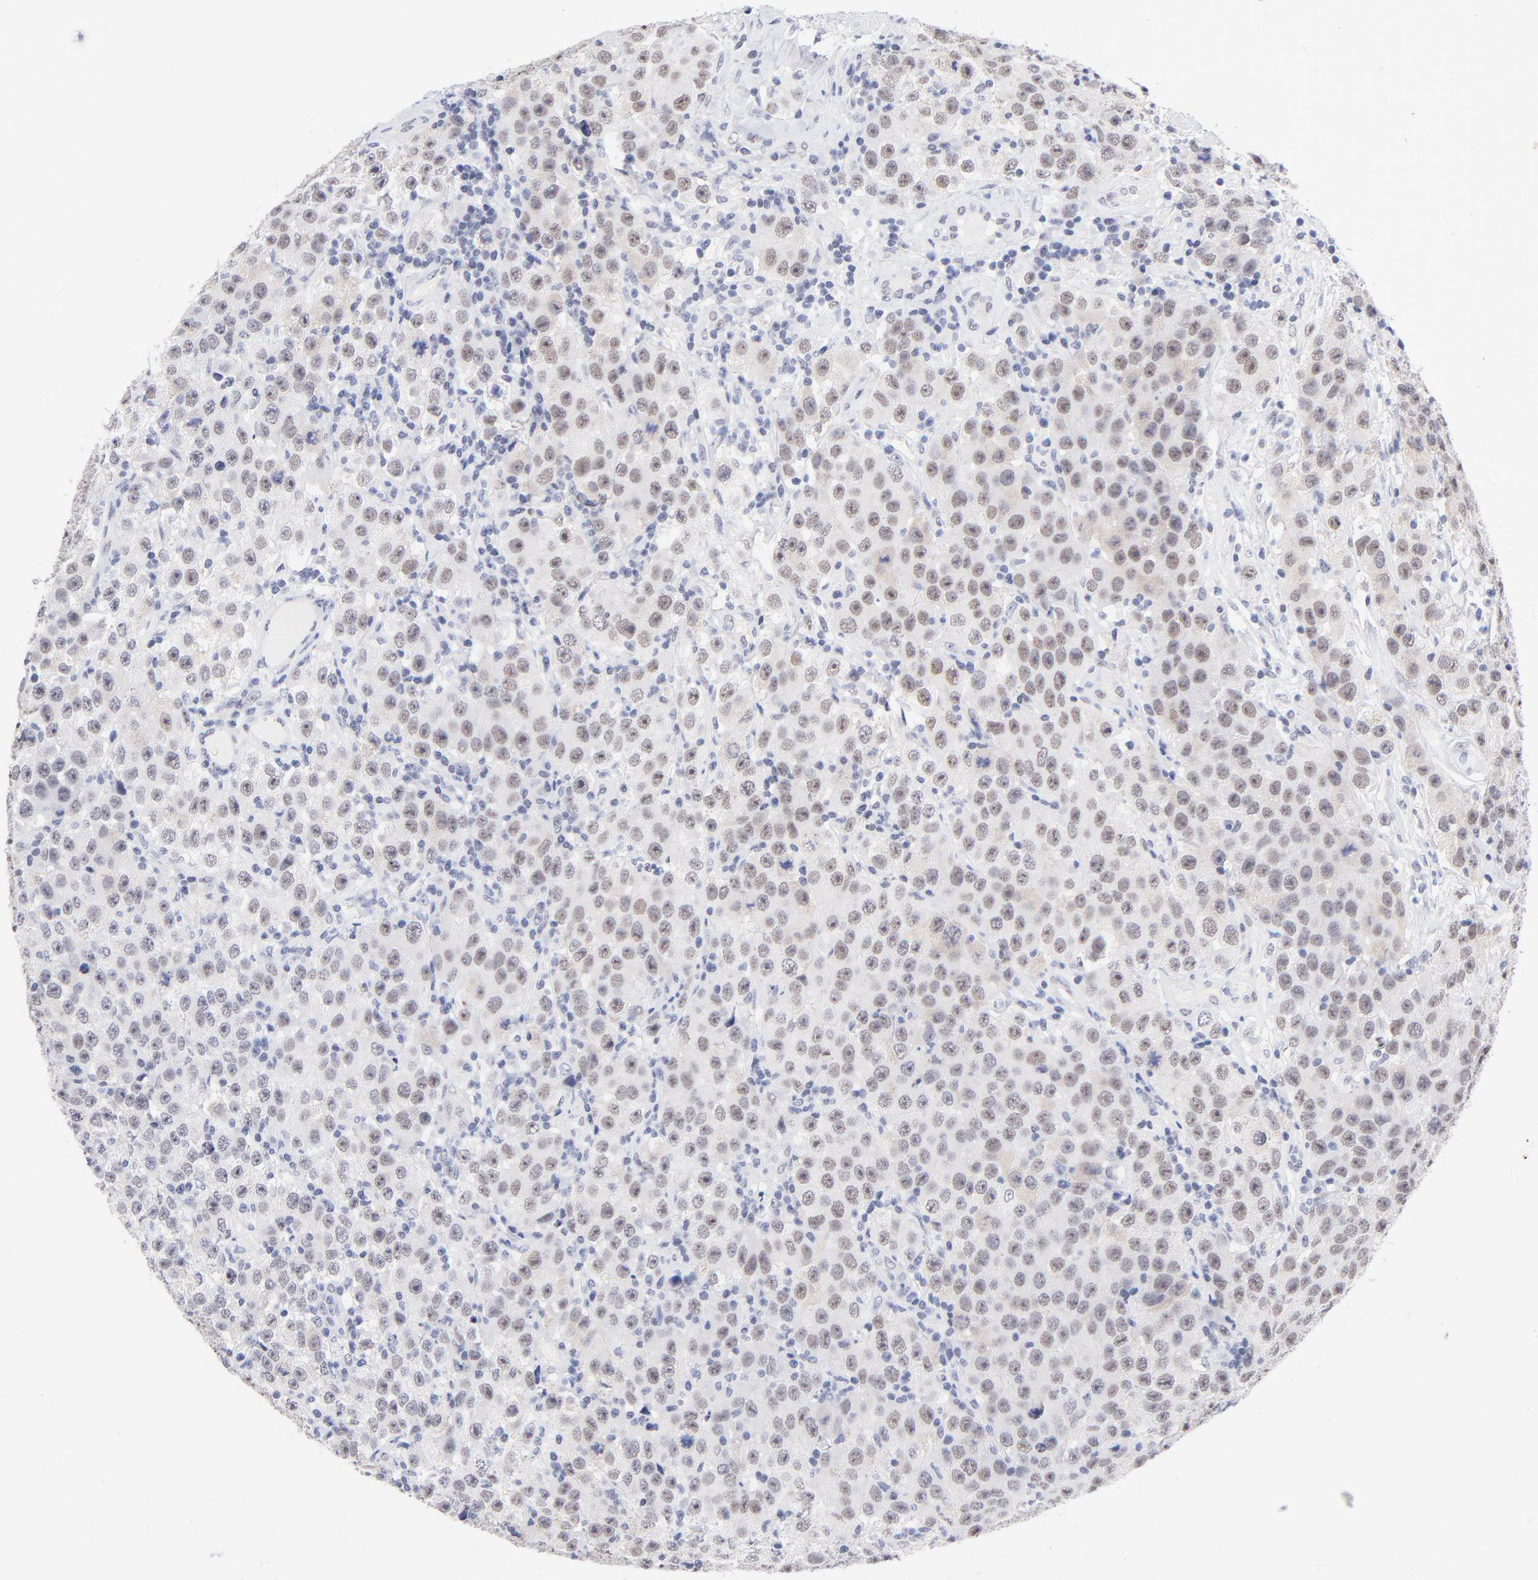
{"staining": {"intensity": "weak", "quantity": ">75%", "location": "nuclear"}, "tissue": "testis cancer", "cell_type": "Tumor cells", "image_type": "cancer", "snomed": [{"axis": "morphology", "description": "Seminoma, NOS"}, {"axis": "topography", "description": "Testis"}], "caption": "This is a micrograph of immunohistochemistry (IHC) staining of testis seminoma, which shows weak positivity in the nuclear of tumor cells.", "gene": "ZNF74", "patient": {"sex": "male", "age": 52}}